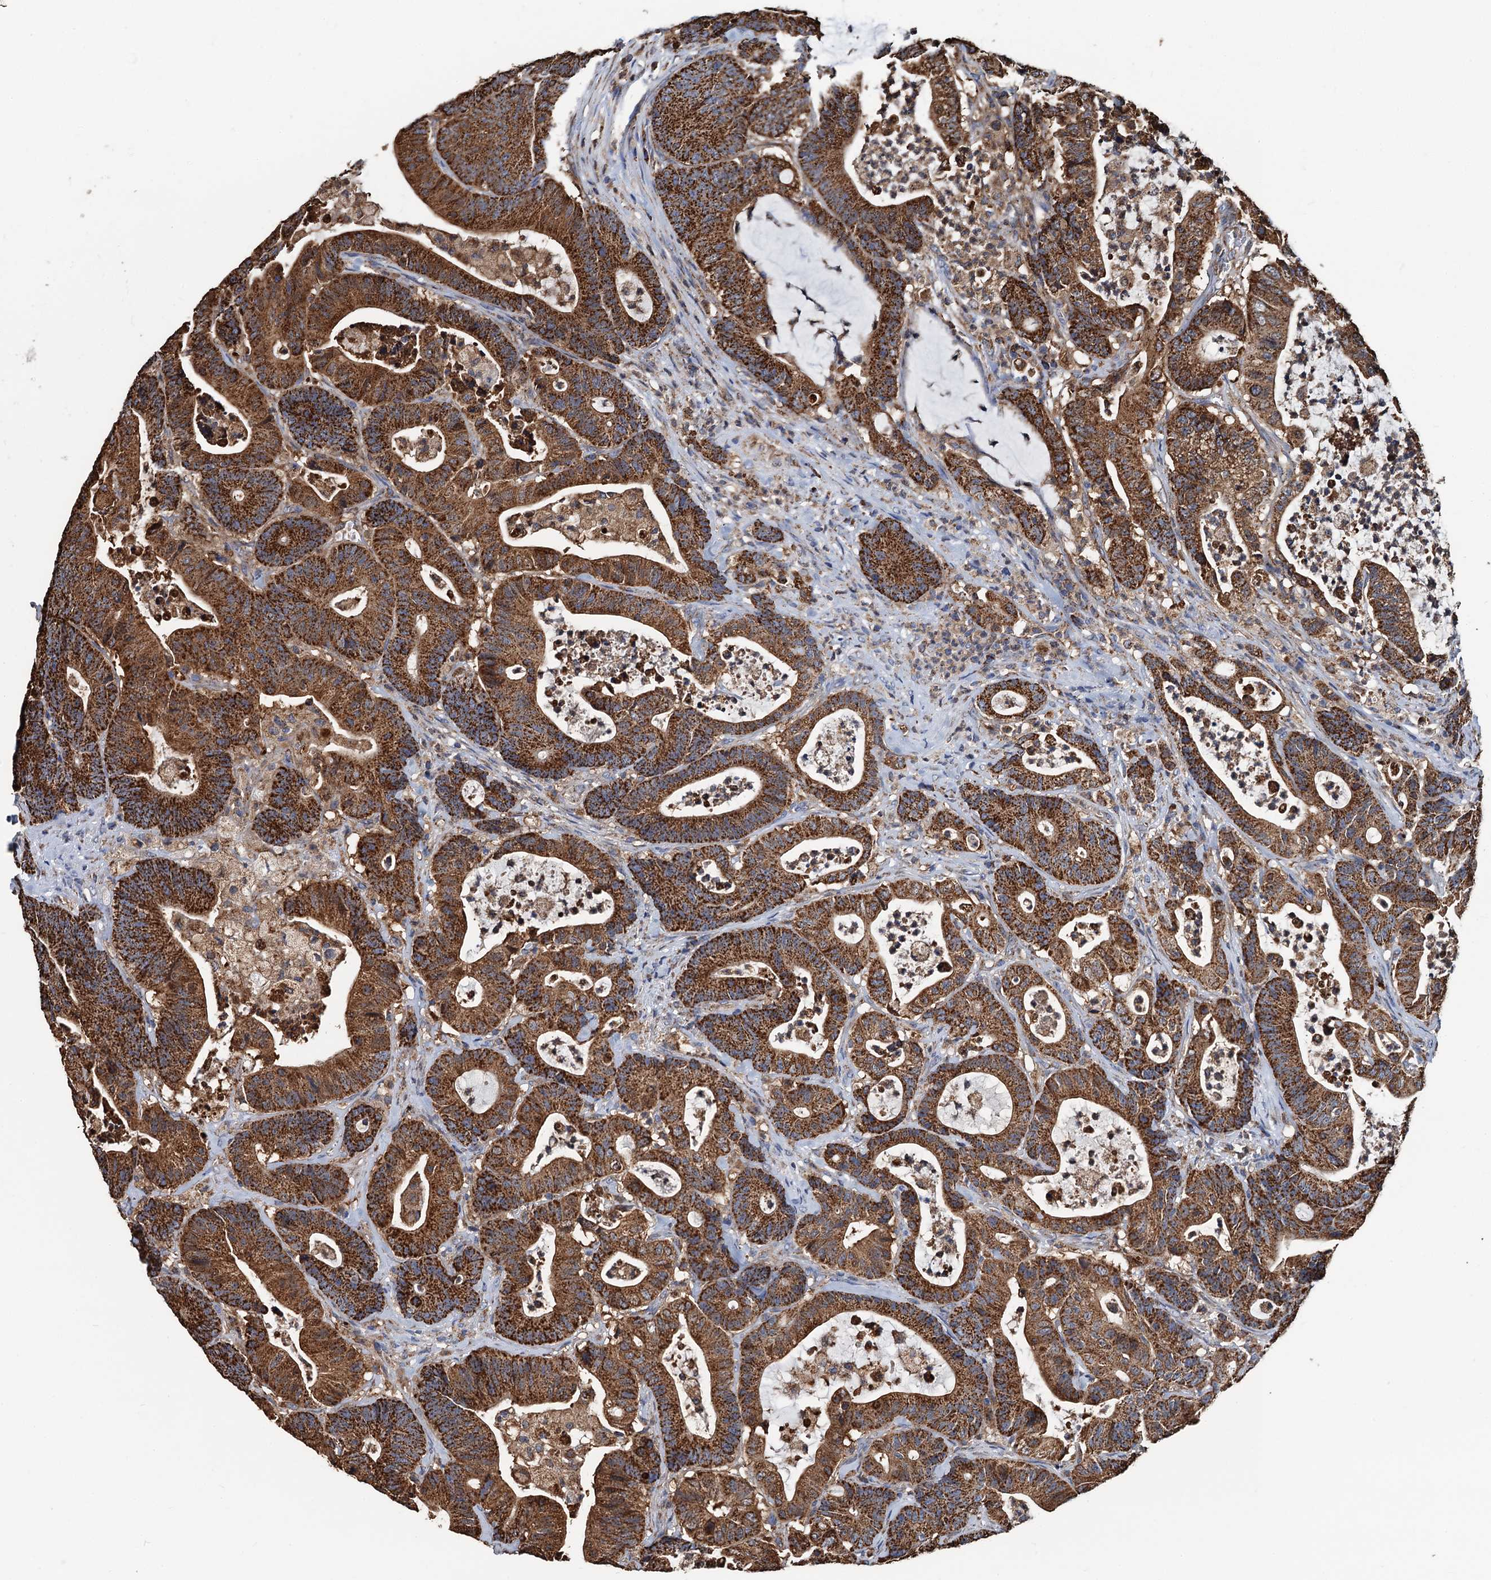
{"staining": {"intensity": "strong", "quantity": ">75%", "location": "cytoplasmic/membranous"}, "tissue": "colorectal cancer", "cell_type": "Tumor cells", "image_type": "cancer", "snomed": [{"axis": "morphology", "description": "Adenocarcinoma, NOS"}, {"axis": "topography", "description": "Colon"}], "caption": "Colorectal cancer stained with IHC exhibits strong cytoplasmic/membranous positivity in approximately >75% of tumor cells.", "gene": "AAGAB", "patient": {"sex": "female", "age": 84}}